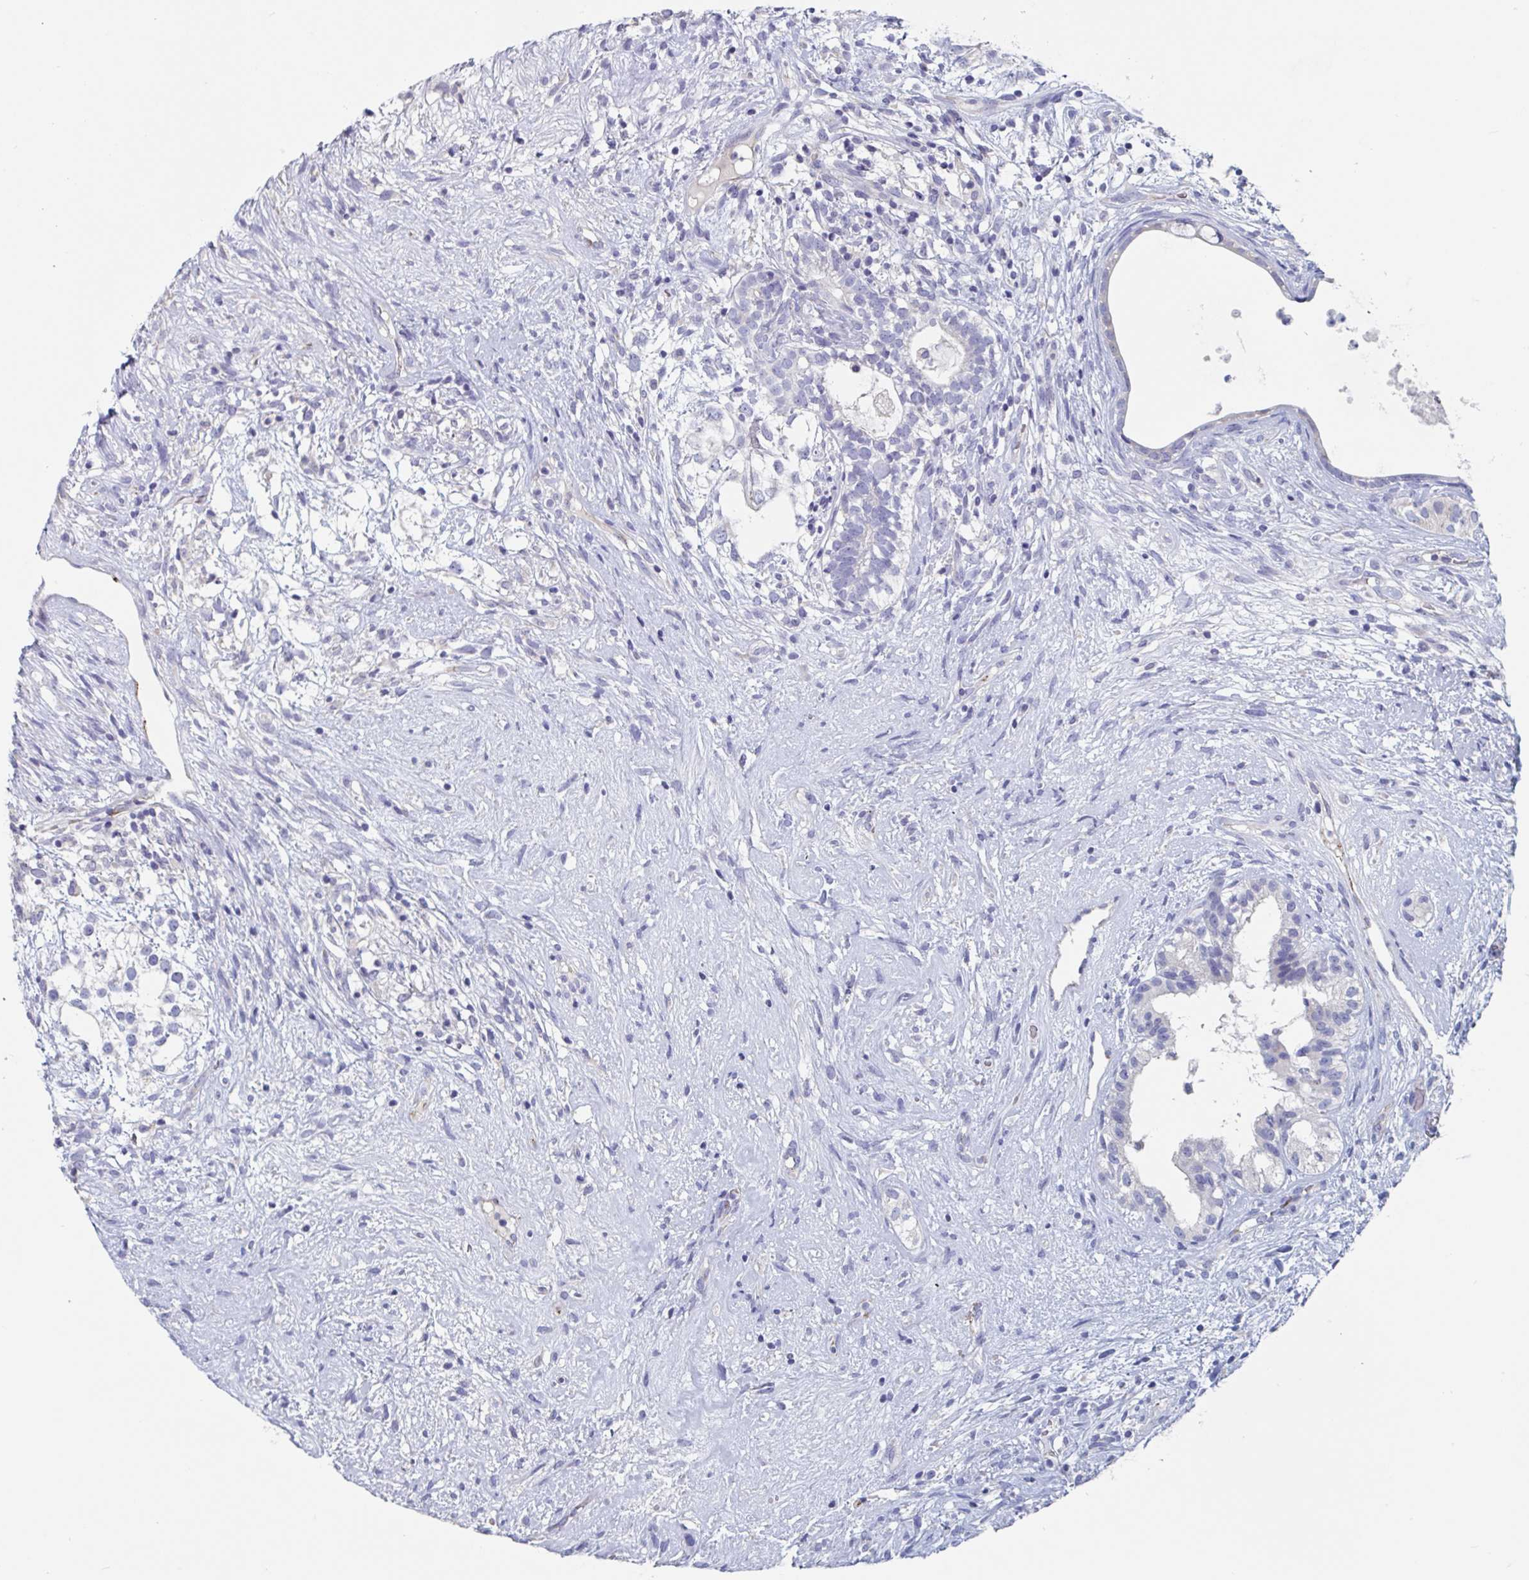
{"staining": {"intensity": "negative", "quantity": "none", "location": "none"}, "tissue": "testis cancer", "cell_type": "Tumor cells", "image_type": "cancer", "snomed": [{"axis": "morphology", "description": "Seminoma, NOS"}, {"axis": "morphology", "description": "Carcinoma, Embryonal, NOS"}, {"axis": "topography", "description": "Testis"}], "caption": "The IHC image has no significant expression in tumor cells of testis cancer (seminoma) tissue. The staining was performed using DAB to visualize the protein expression in brown, while the nuclei were stained in blue with hematoxylin (Magnification: 20x).", "gene": "ABHD16A", "patient": {"sex": "male", "age": 41}}